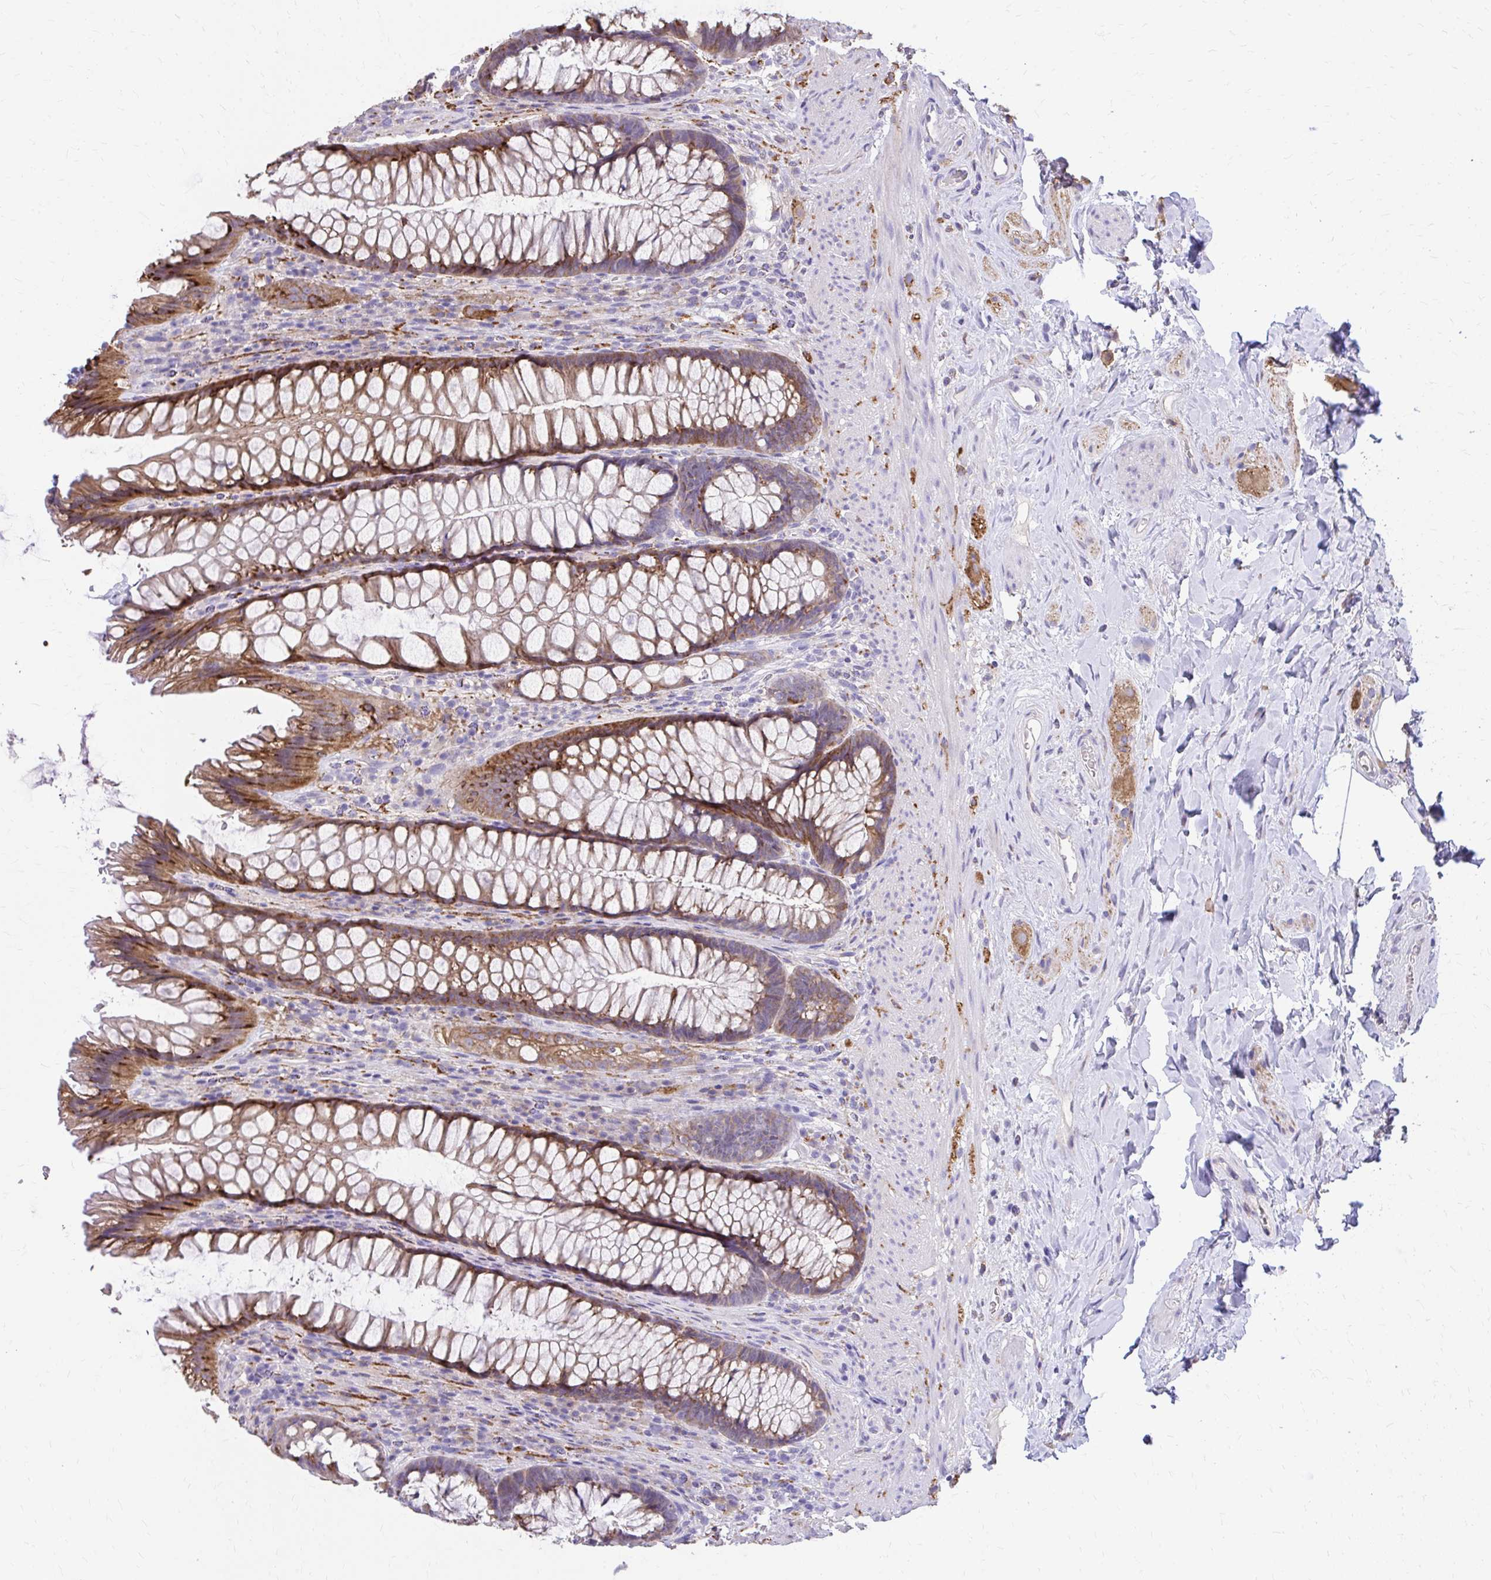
{"staining": {"intensity": "moderate", "quantity": ">75%", "location": "cytoplasmic/membranous"}, "tissue": "rectum", "cell_type": "Glandular cells", "image_type": "normal", "snomed": [{"axis": "morphology", "description": "Normal tissue, NOS"}, {"axis": "topography", "description": "Rectum"}], "caption": "High-magnification brightfield microscopy of normal rectum stained with DAB (3,3'-diaminobenzidine) (brown) and counterstained with hematoxylin (blue). glandular cells exhibit moderate cytoplasmic/membranous staining is identified in approximately>75% of cells.", "gene": "EPB41L1", "patient": {"sex": "male", "age": 53}}